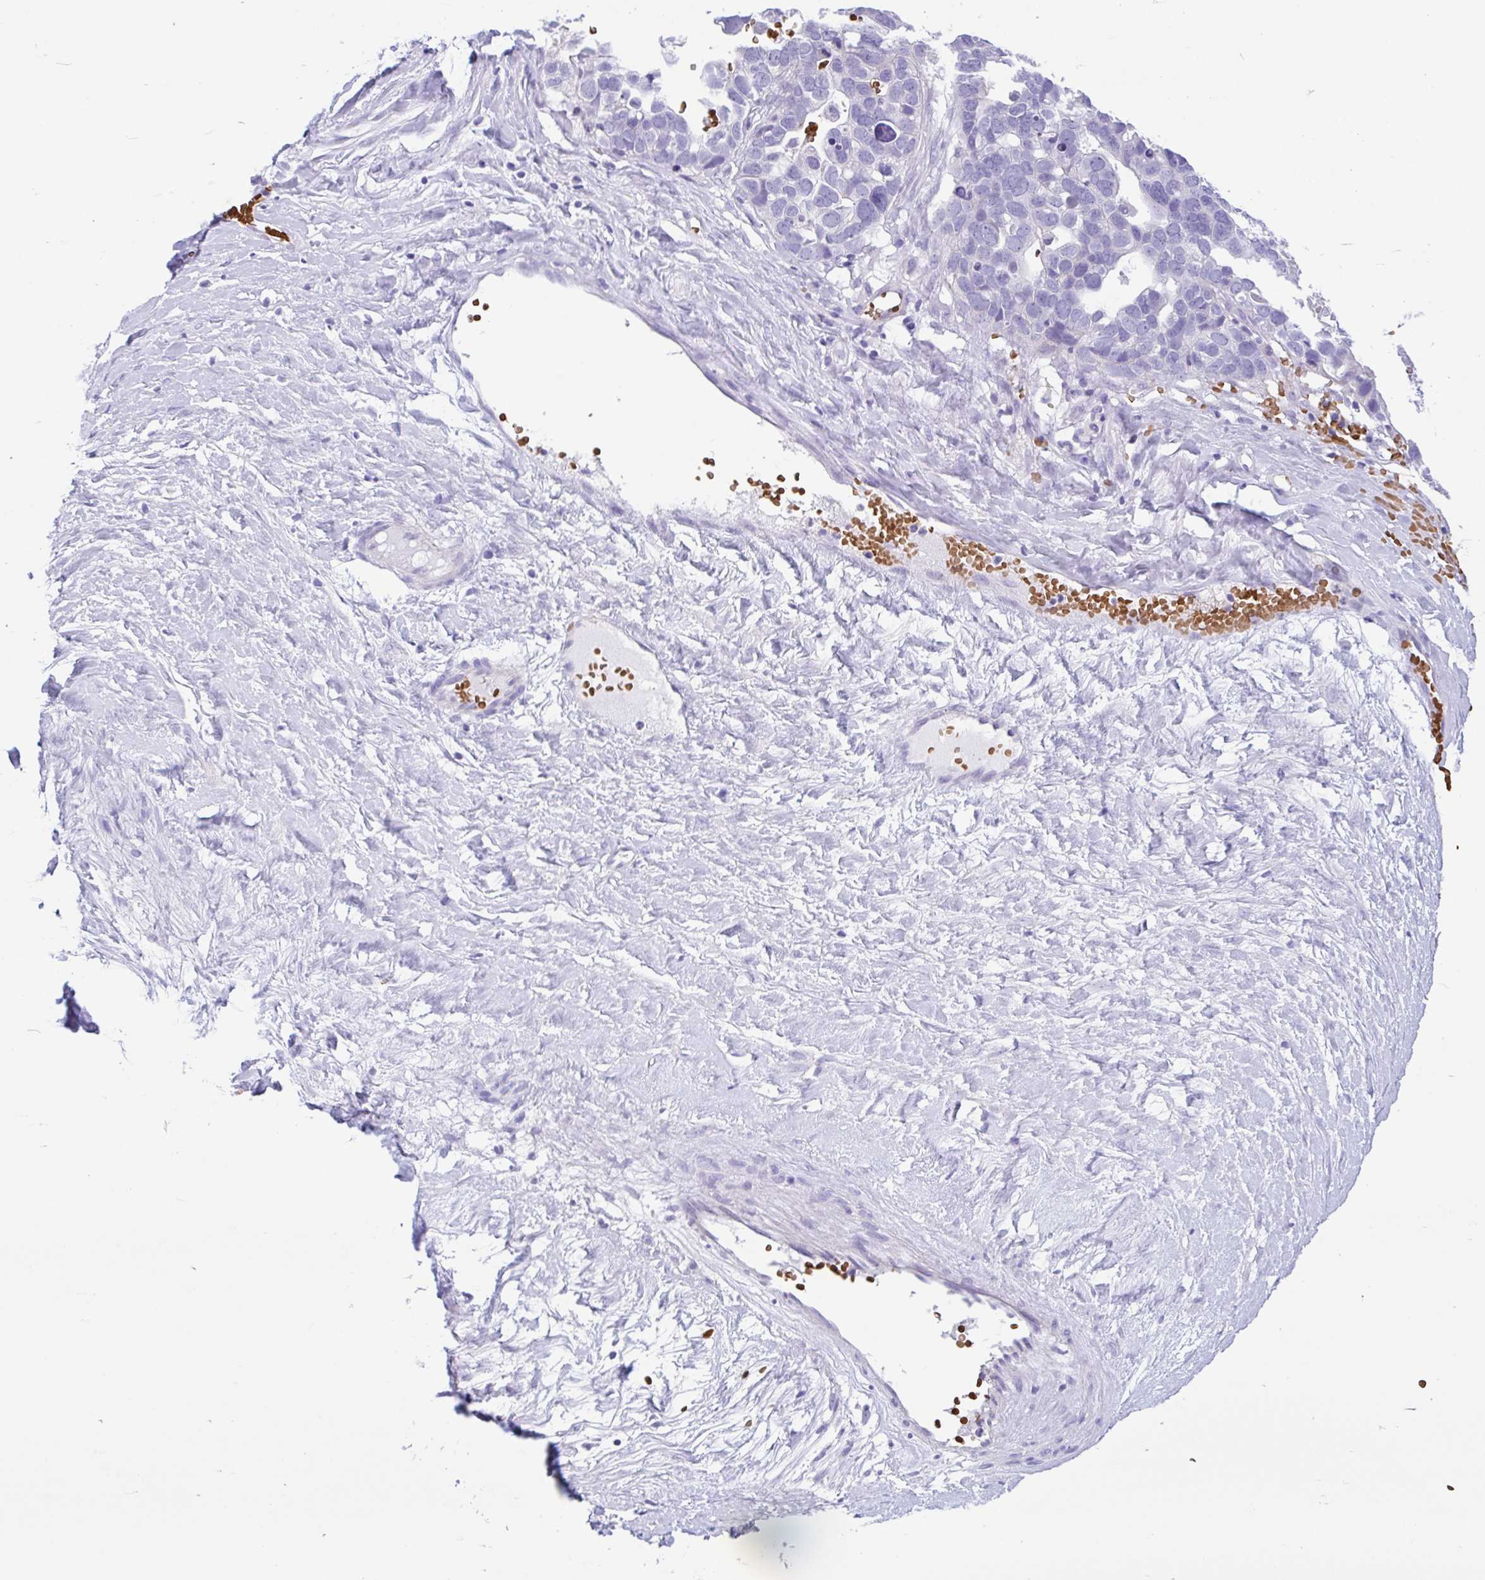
{"staining": {"intensity": "negative", "quantity": "none", "location": "none"}, "tissue": "ovarian cancer", "cell_type": "Tumor cells", "image_type": "cancer", "snomed": [{"axis": "morphology", "description": "Cystadenocarcinoma, serous, NOS"}, {"axis": "topography", "description": "Ovary"}], "caption": "Immunohistochemical staining of human ovarian cancer (serous cystadenocarcinoma) displays no significant positivity in tumor cells.", "gene": "TMEM79", "patient": {"sex": "female", "age": 54}}